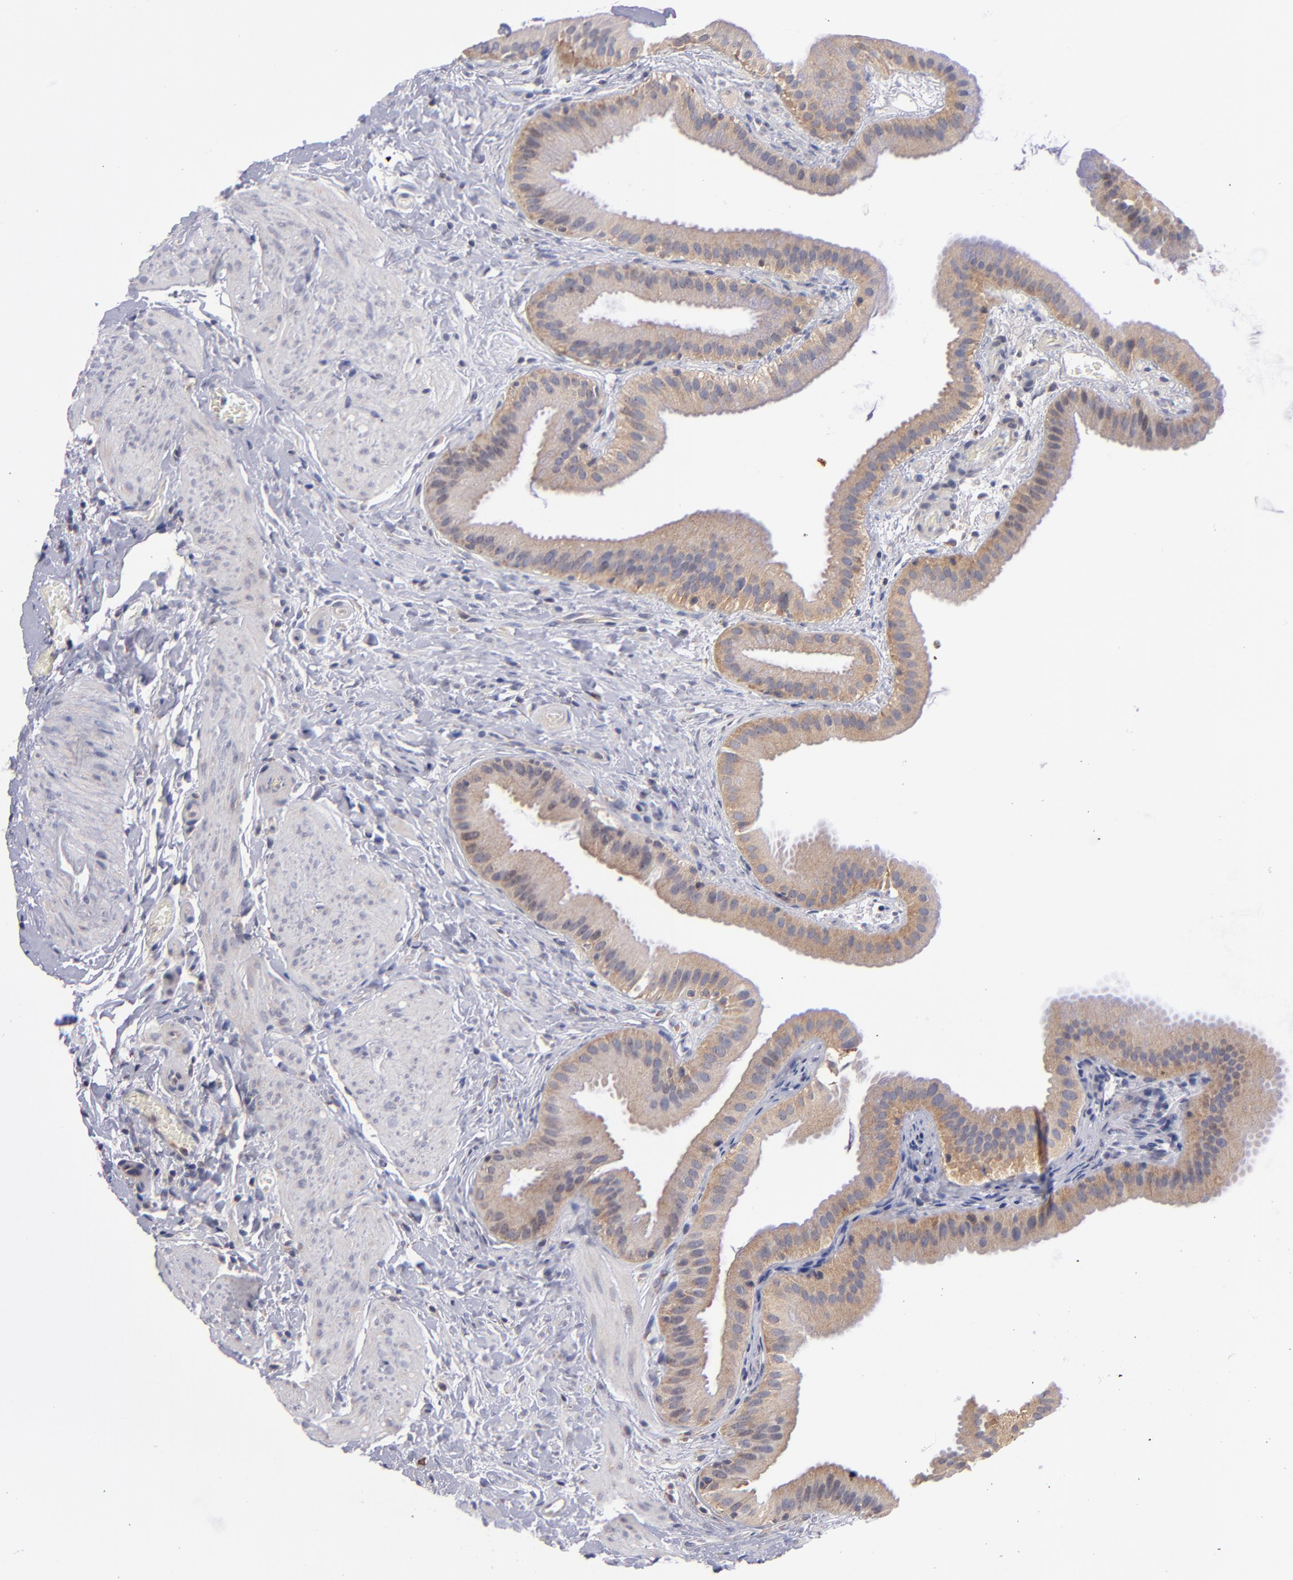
{"staining": {"intensity": "weak", "quantity": ">75%", "location": "cytoplasmic/membranous"}, "tissue": "gallbladder", "cell_type": "Glandular cells", "image_type": "normal", "snomed": [{"axis": "morphology", "description": "Normal tissue, NOS"}, {"axis": "topography", "description": "Gallbladder"}], "caption": "This is a histology image of IHC staining of normal gallbladder, which shows weak staining in the cytoplasmic/membranous of glandular cells.", "gene": "EIF3L", "patient": {"sex": "female", "age": 63}}